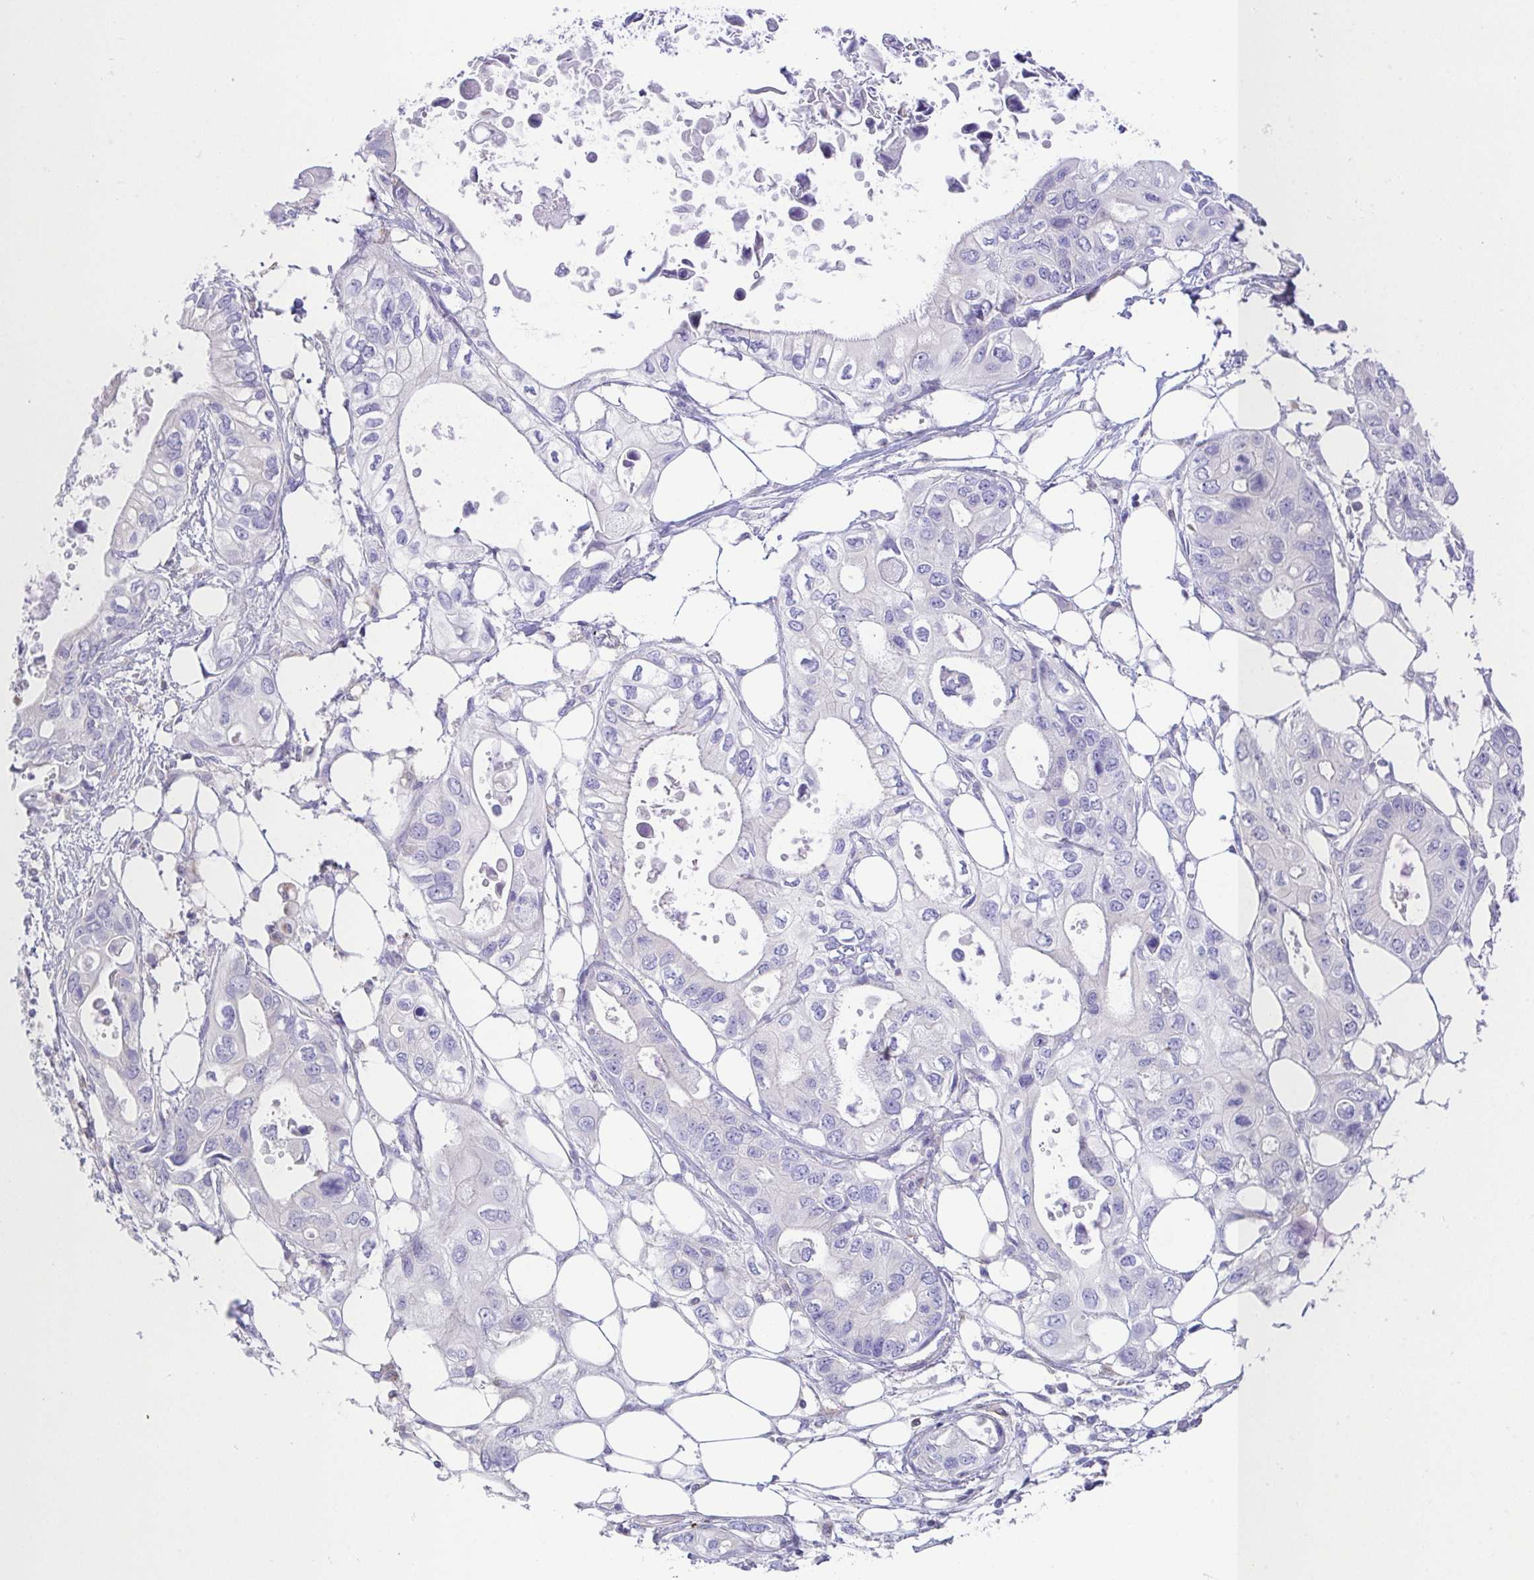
{"staining": {"intensity": "negative", "quantity": "none", "location": "none"}, "tissue": "pancreatic cancer", "cell_type": "Tumor cells", "image_type": "cancer", "snomed": [{"axis": "morphology", "description": "Adenocarcinoma, NOS"}, {"axis": "topography", "description": "Pancreas"}], "caption": "Immunohistochemistry of pancreatic cancer (adenocarcinoma) reveals no expression in tumor cells.", "gene": "PKDREJ", "patient": {"sex": "female", "age": 63}}